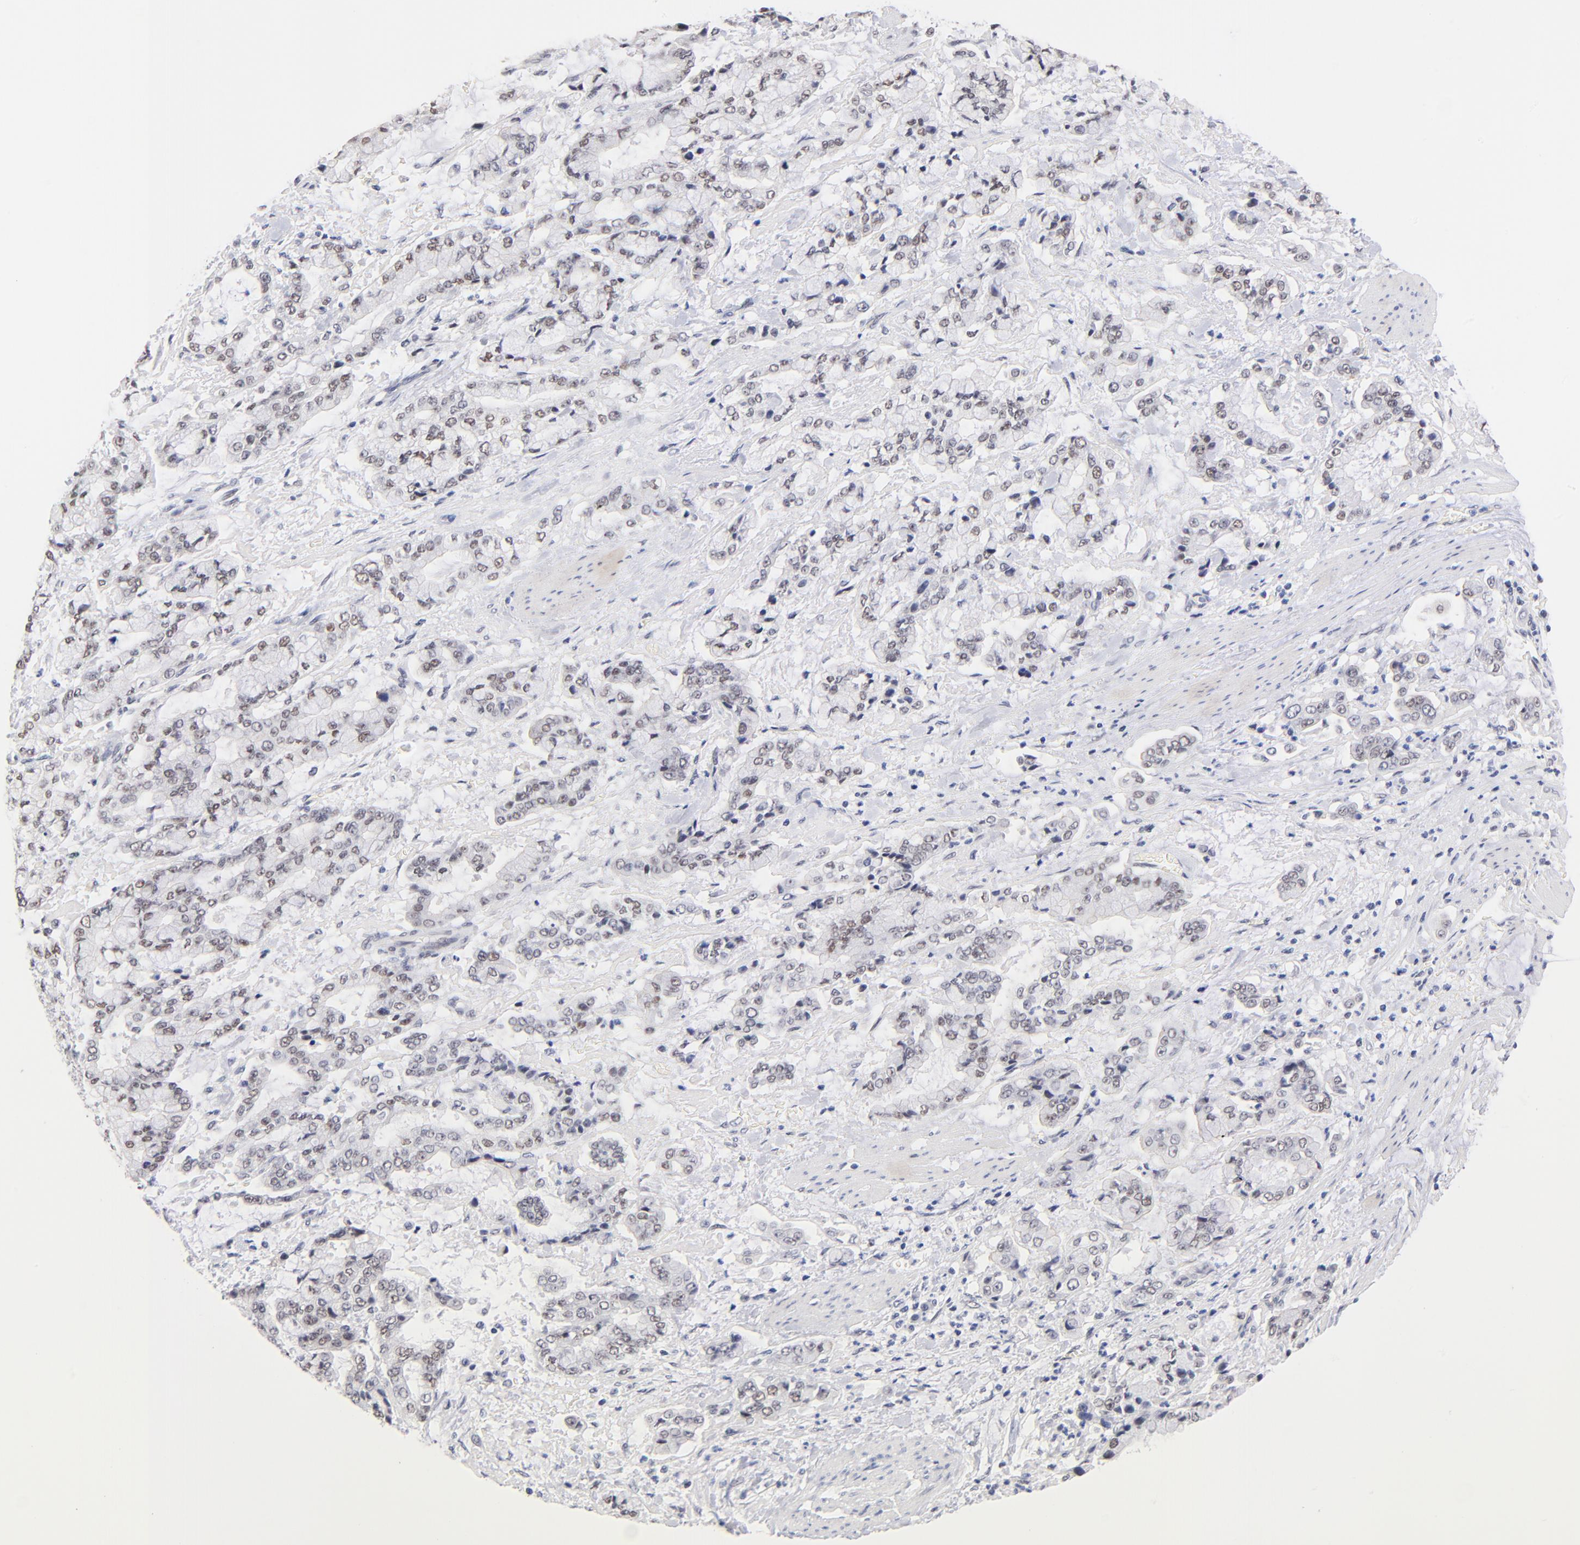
{"staining": {"intensity": "weak", "quantity": ">75%", "location": "nuclear"}, "tissue": "stomach cancer", "cell_type": "Tumor cells", "image_type": "cancer", "snomed": [{"axis": "morphology", "description": "Normal tissue, NOS"}, {"axis": "morphology", "description": "Adenocarcinoma, NOS"}, {"axis": "topography", "description": "Stomach, upper"}, {"axis": "topography", "description": "Stomach"}], "caption": "Stomach cancer was stained to show a protein in brown. There is low levels of weak nuclear staining in approximately >75% of tumor cells.", "gene": "ZNF74", "patient": {"sex": "male", "age": 76}}